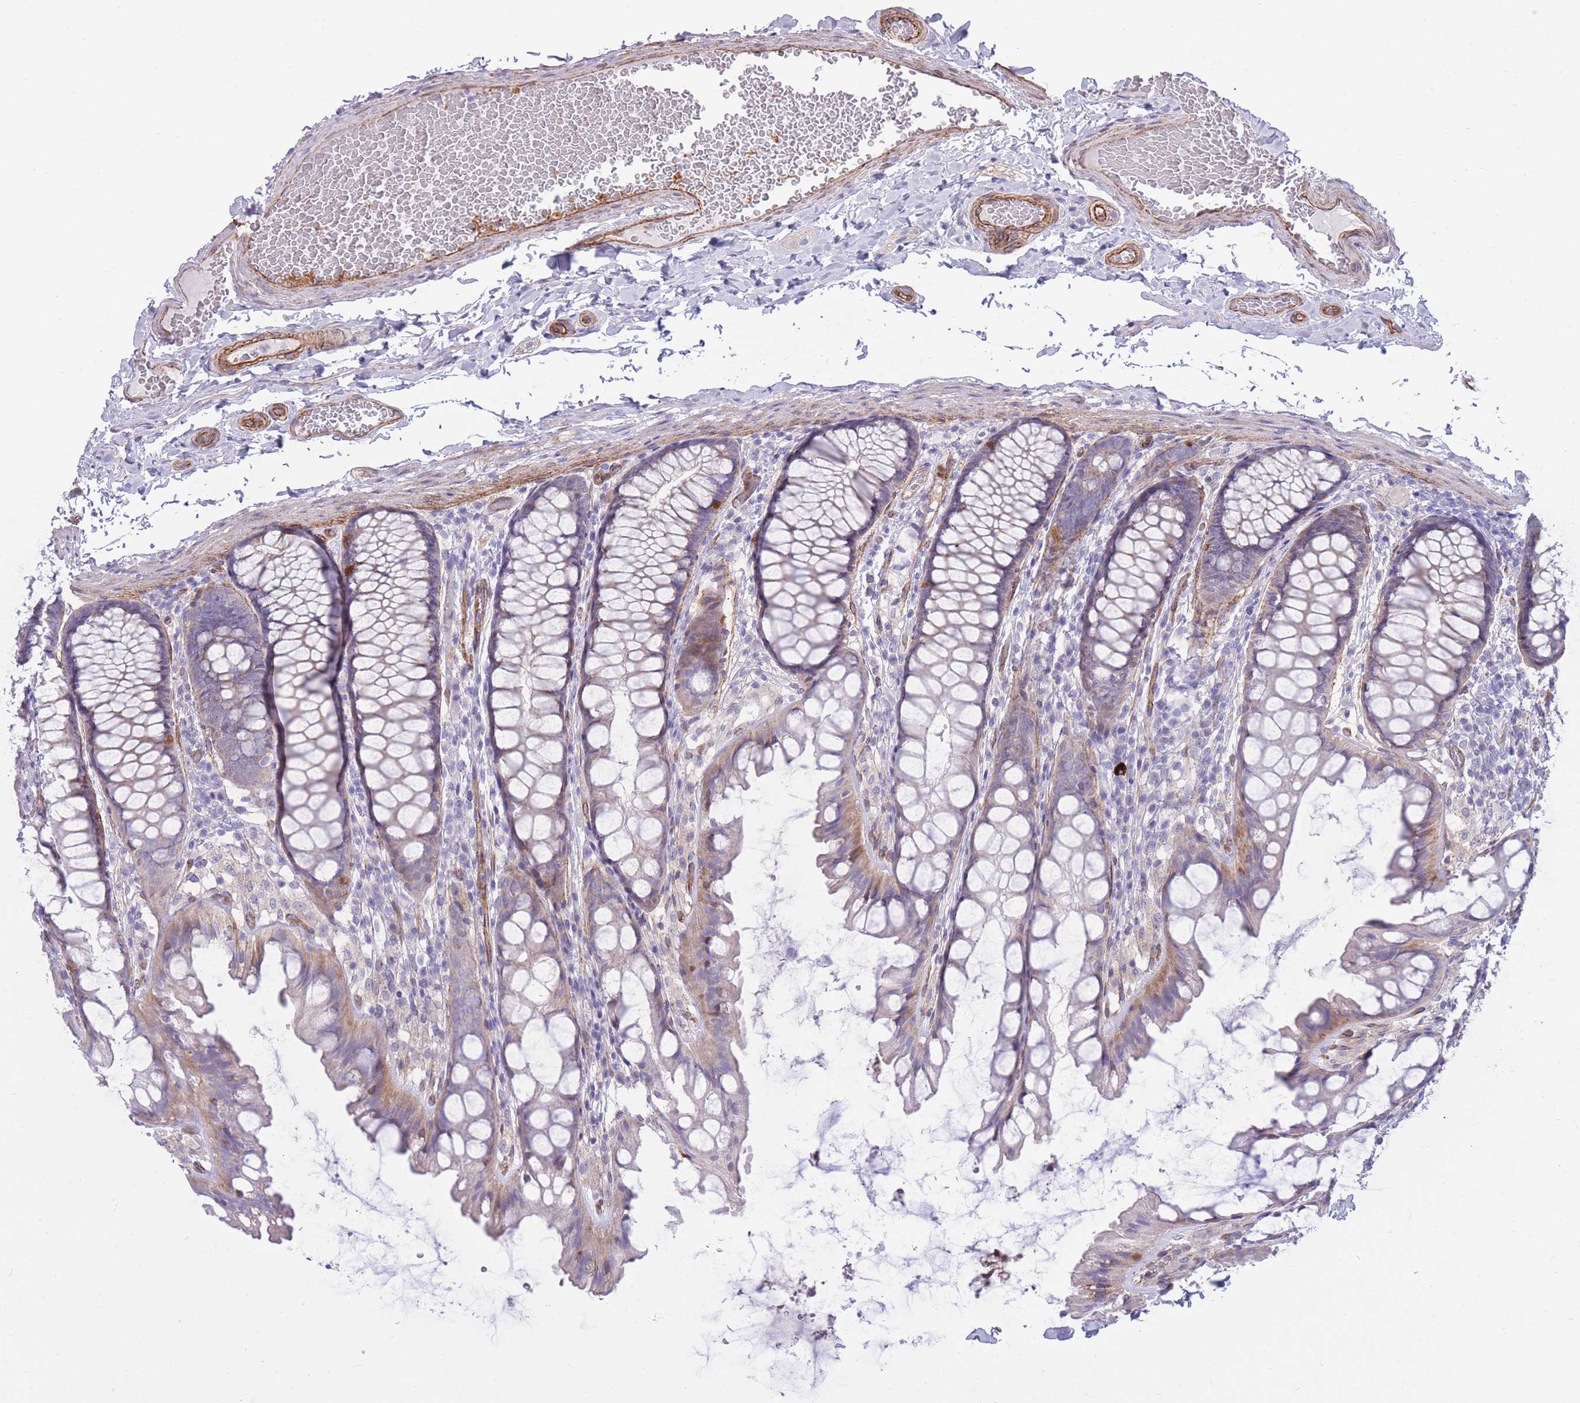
{"staining": {"intensity": "moderate", "quantity": ">75%", "location": "cytoplasmic/membranous"}, "tissue": "colon", "cell_type": "Endothelial cells", "image_type": "normal", "snomed": [{"axis": "morphology", "description": "Normal tissue, NOS"}, {"axis": "topography", "description": "Colon"}], "caption": "IHC of benign human colon exhibits medium levels of moderate cytoplasmic/membranous expression in approximately >75% of endothelial cells.", "gene": "RGS11", "patient": {"sex": "male", "age": 47}}